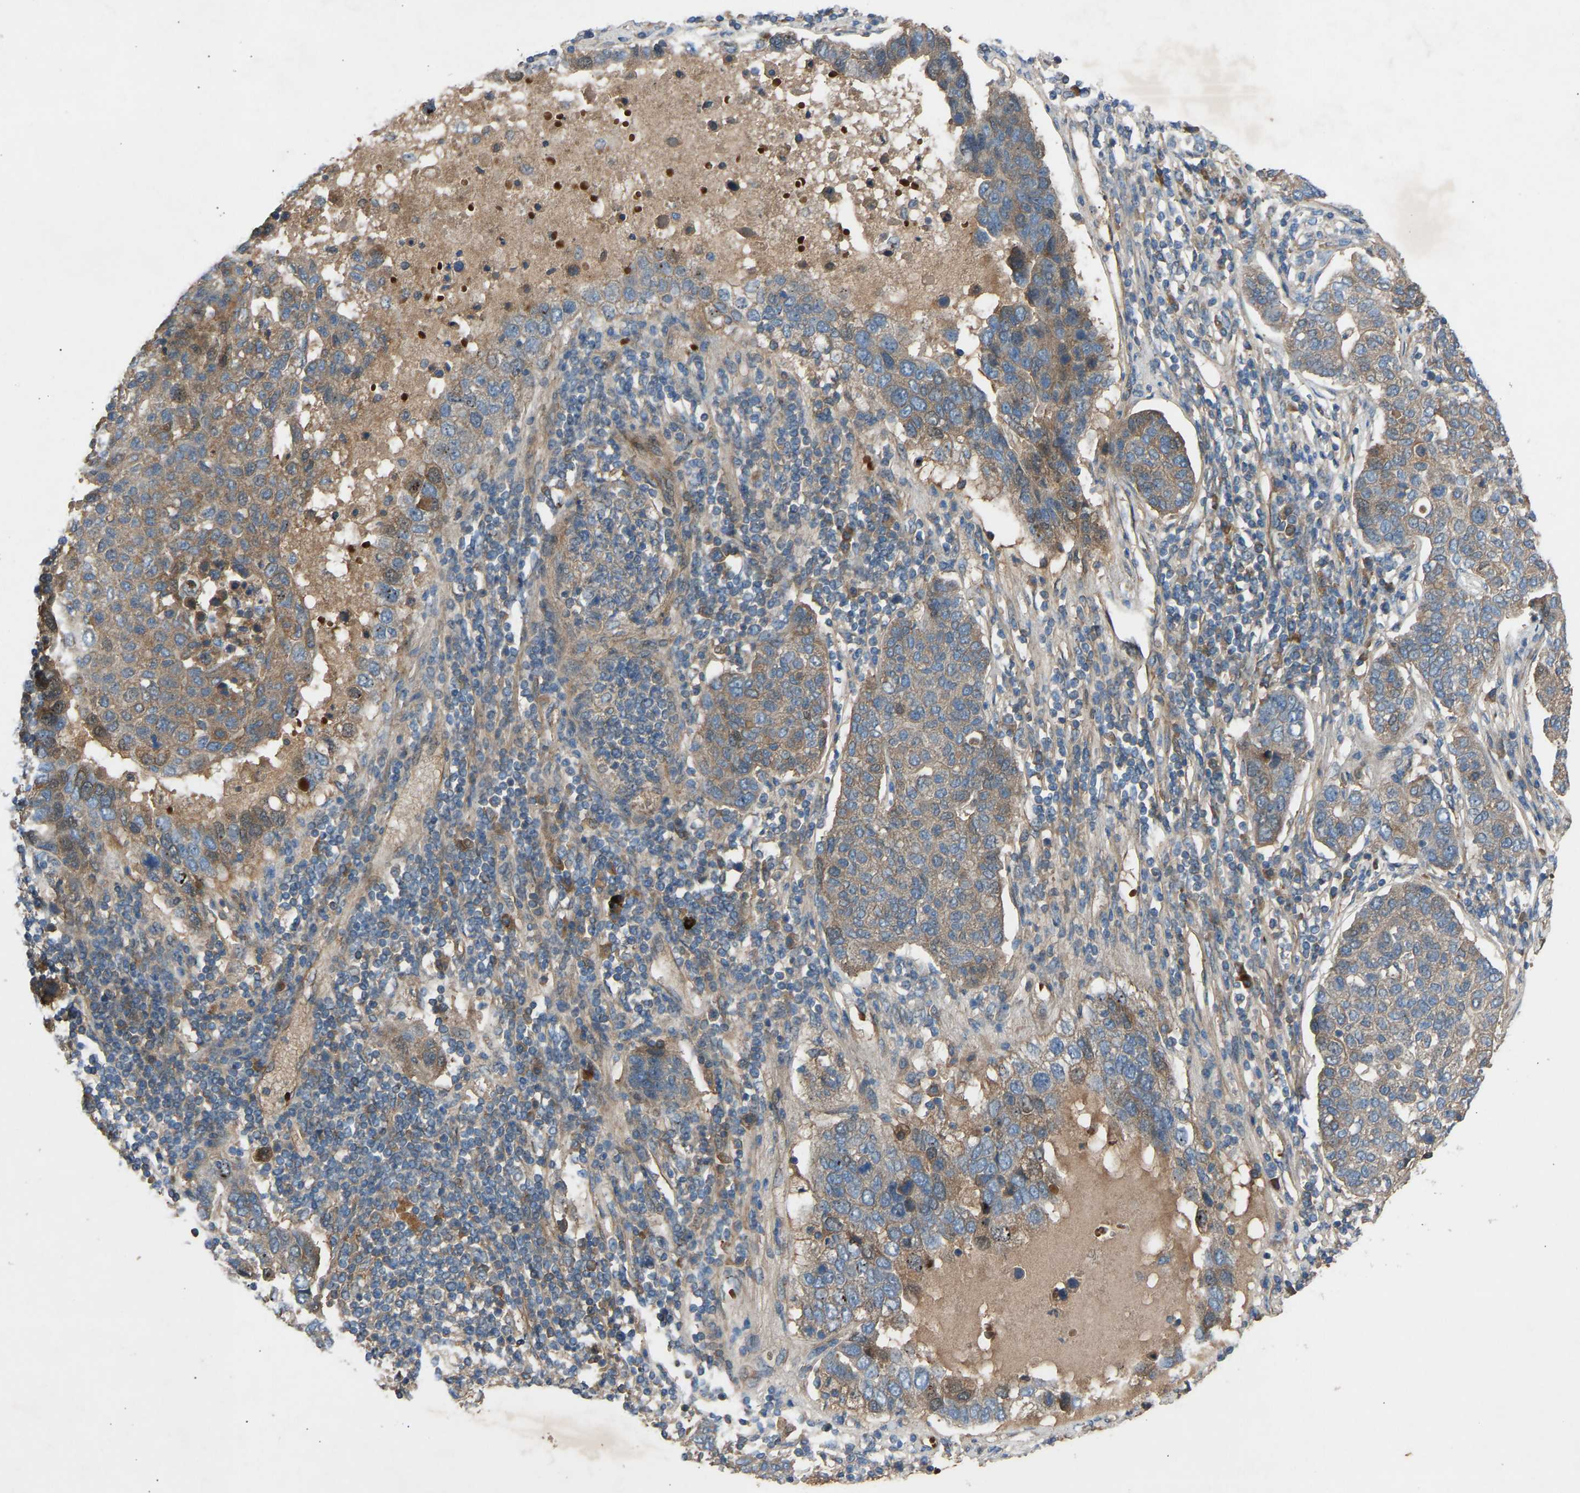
{"staining": {"intensity": "weak", "quantity": "25%-75%", "location": "cytoplasmic/membranous"}, "tissue": "pancreatic cancer", "cell_type": "Tumor cells", "image_type": "cancer", "snomed": [{"axis": "morphology", "description": "Adenocarcinoma, NOS"}, {"axis": "topography", "description": "Pancreas"}], "caption": "Immunohistochemistry histopathology image of pancreatic cancer (adenocarcinoma) stained for a protein (brown), which shows low levels of weak cytoplasmic/membranous expression in approximately 25%-75% of tumor cells.", "gene": "GAS2L1", "patient": {"sex": "female", "age": 61}}